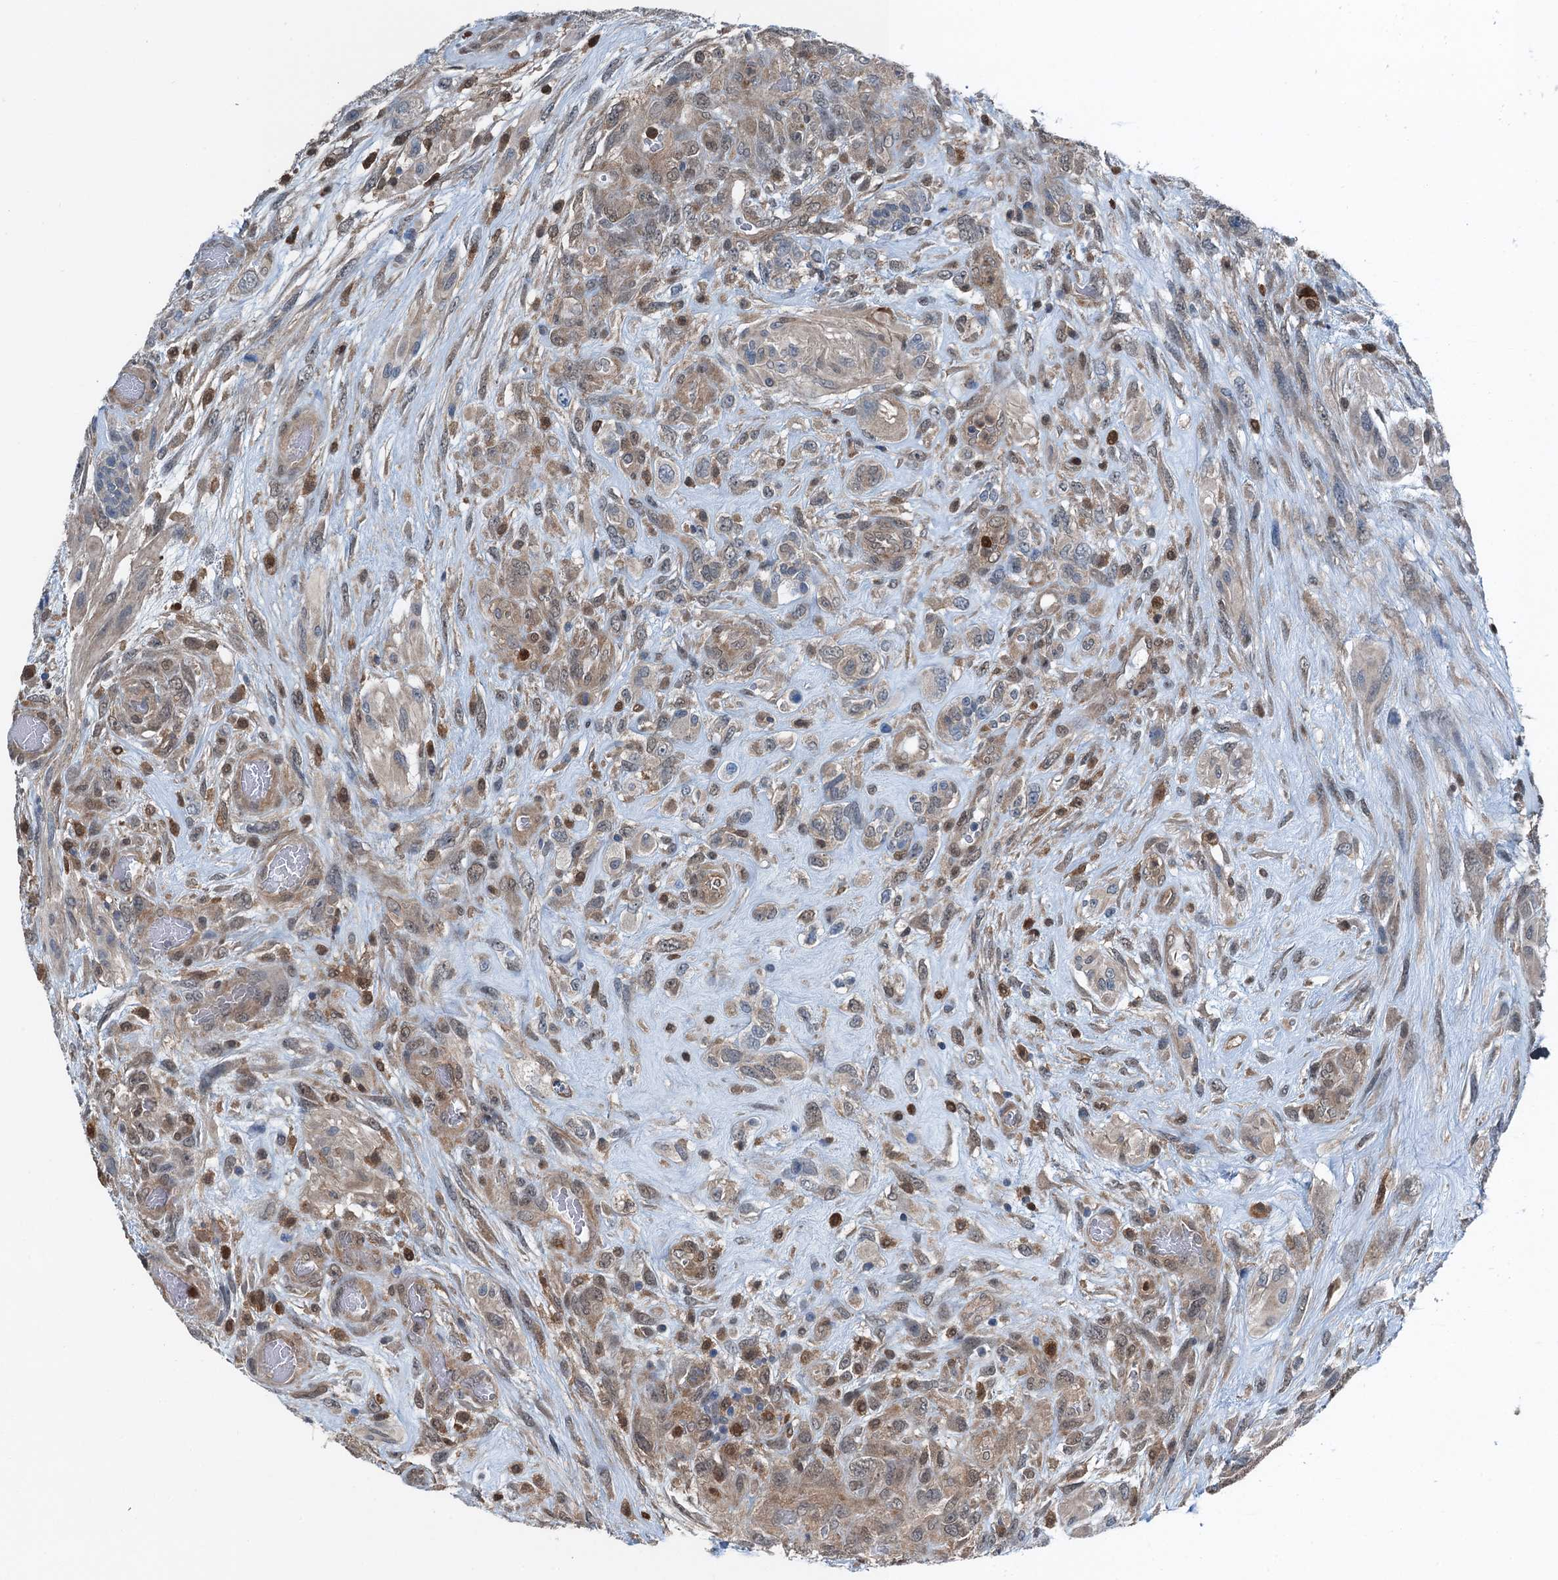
{"staining": {"intensity": "moderate", "quantity": "25%-75%", "location": "cytoplasmic/membranous,nuclear"}, "tissue": "glioma", "cell_type": "Tumor cells", "image_type": "cancer", "snomed": [{"axis": "morphology", "description": "Glioma, malignant, High grade"}, {"axis": "topography", "description": "Brain"}], "caption": "Brown immunohistochemical staining in glioma displays moderate cytoplasmic/membranous and nuclear staining in about 25%-75% of tumor cells.", "gene": "RNH1", "patient": {"sex": "male", "age": 61}}